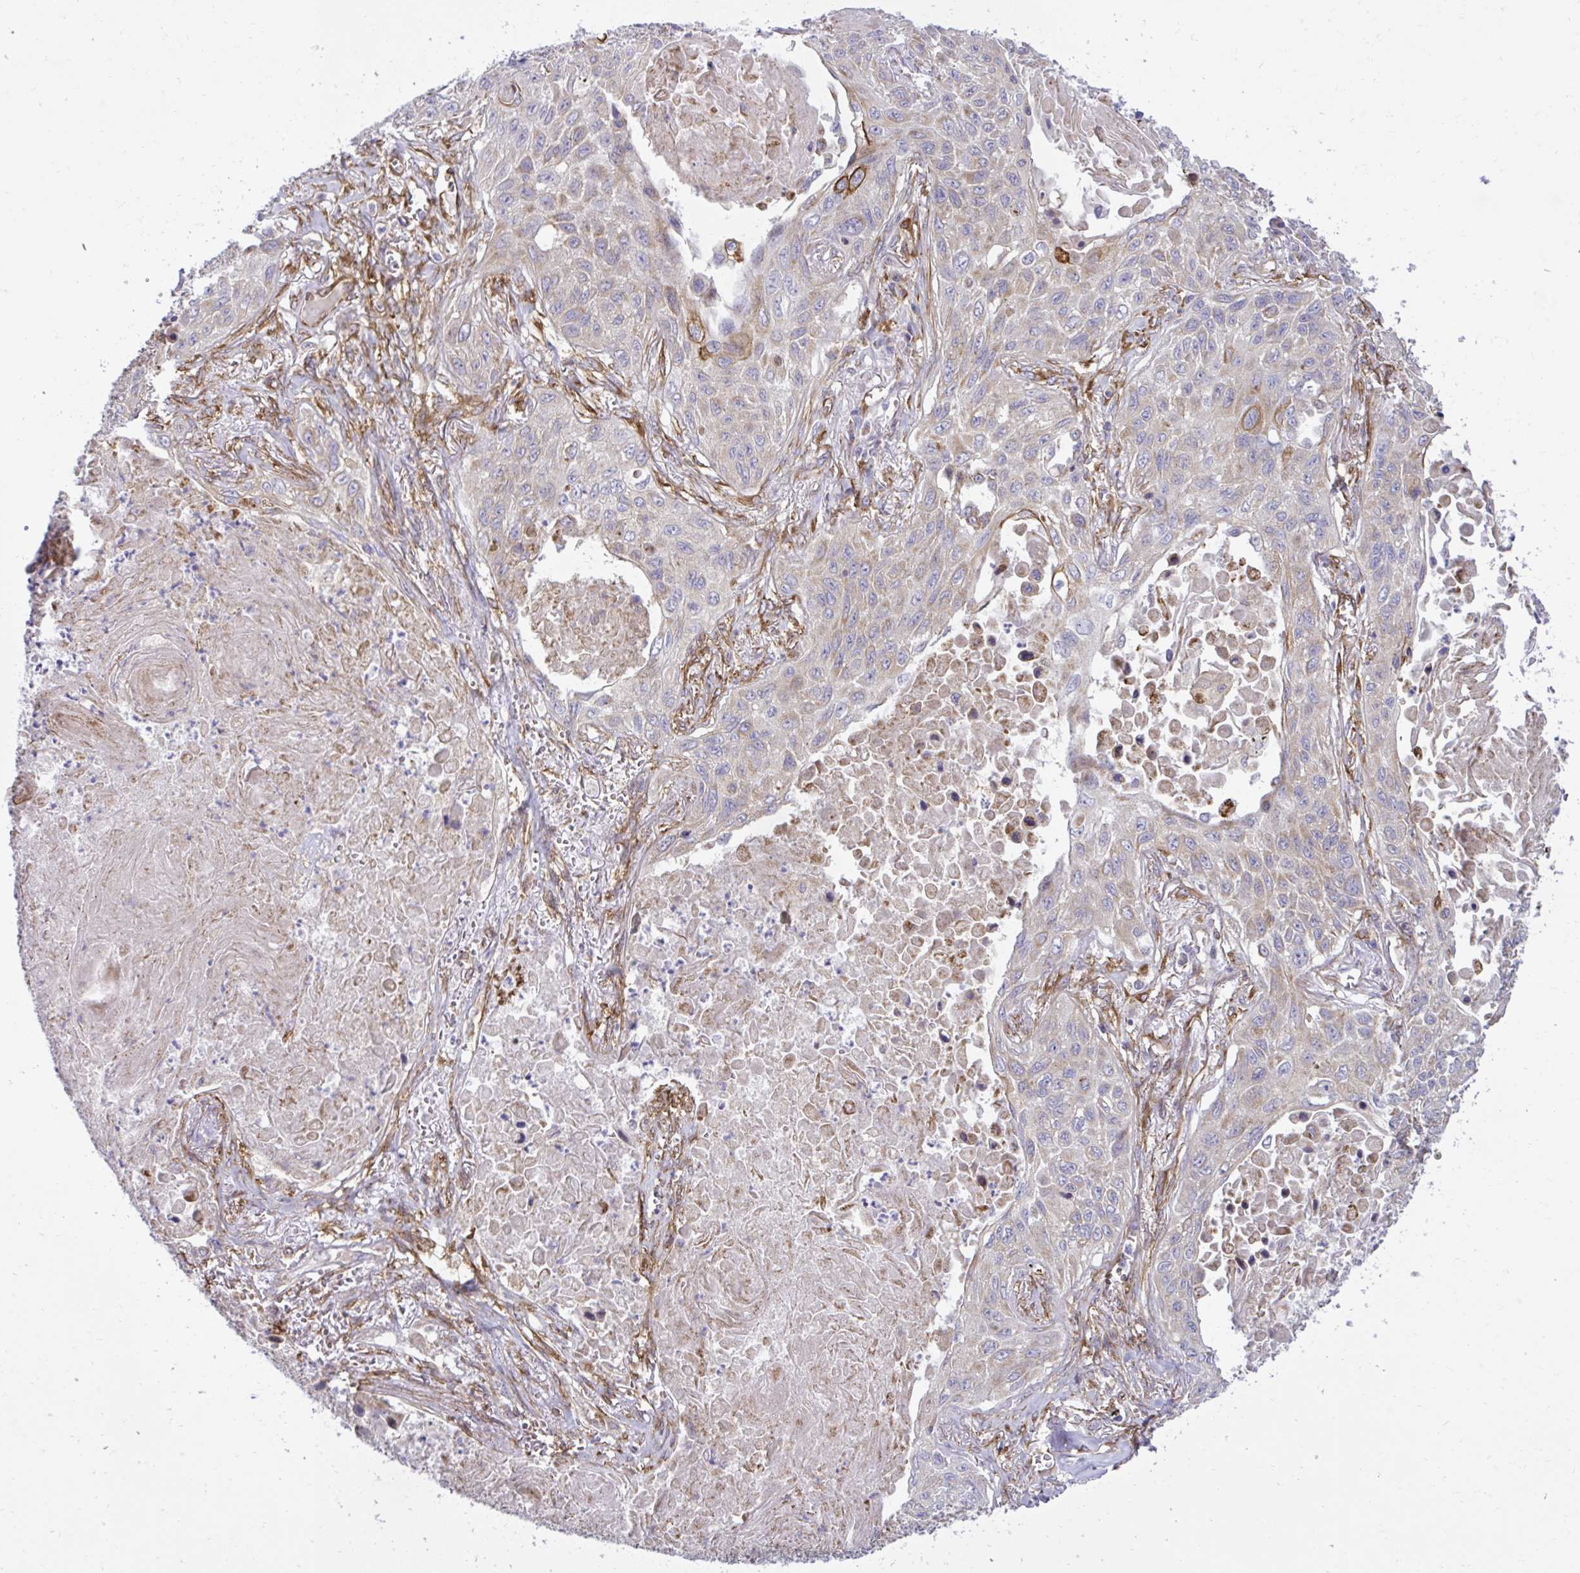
{"staining": {"intensity": "negative", "quantity": "none", "location": "none"}, "tissue": "lung cancer", "cell_type": "Tumor cells", "image_type": "cancer", "snomed": [{"axis": "morphology", "description": "Squamous cell carcinoma, NOS"}, {"axis": "topography", "description": "Lung"}], "caption": "DAB immunohistochemical staining of lung cancer exhibits no significant positivity in tumor cells.", "gene": "LIMS1", "patient": {"sex": "male", "age": 75}}